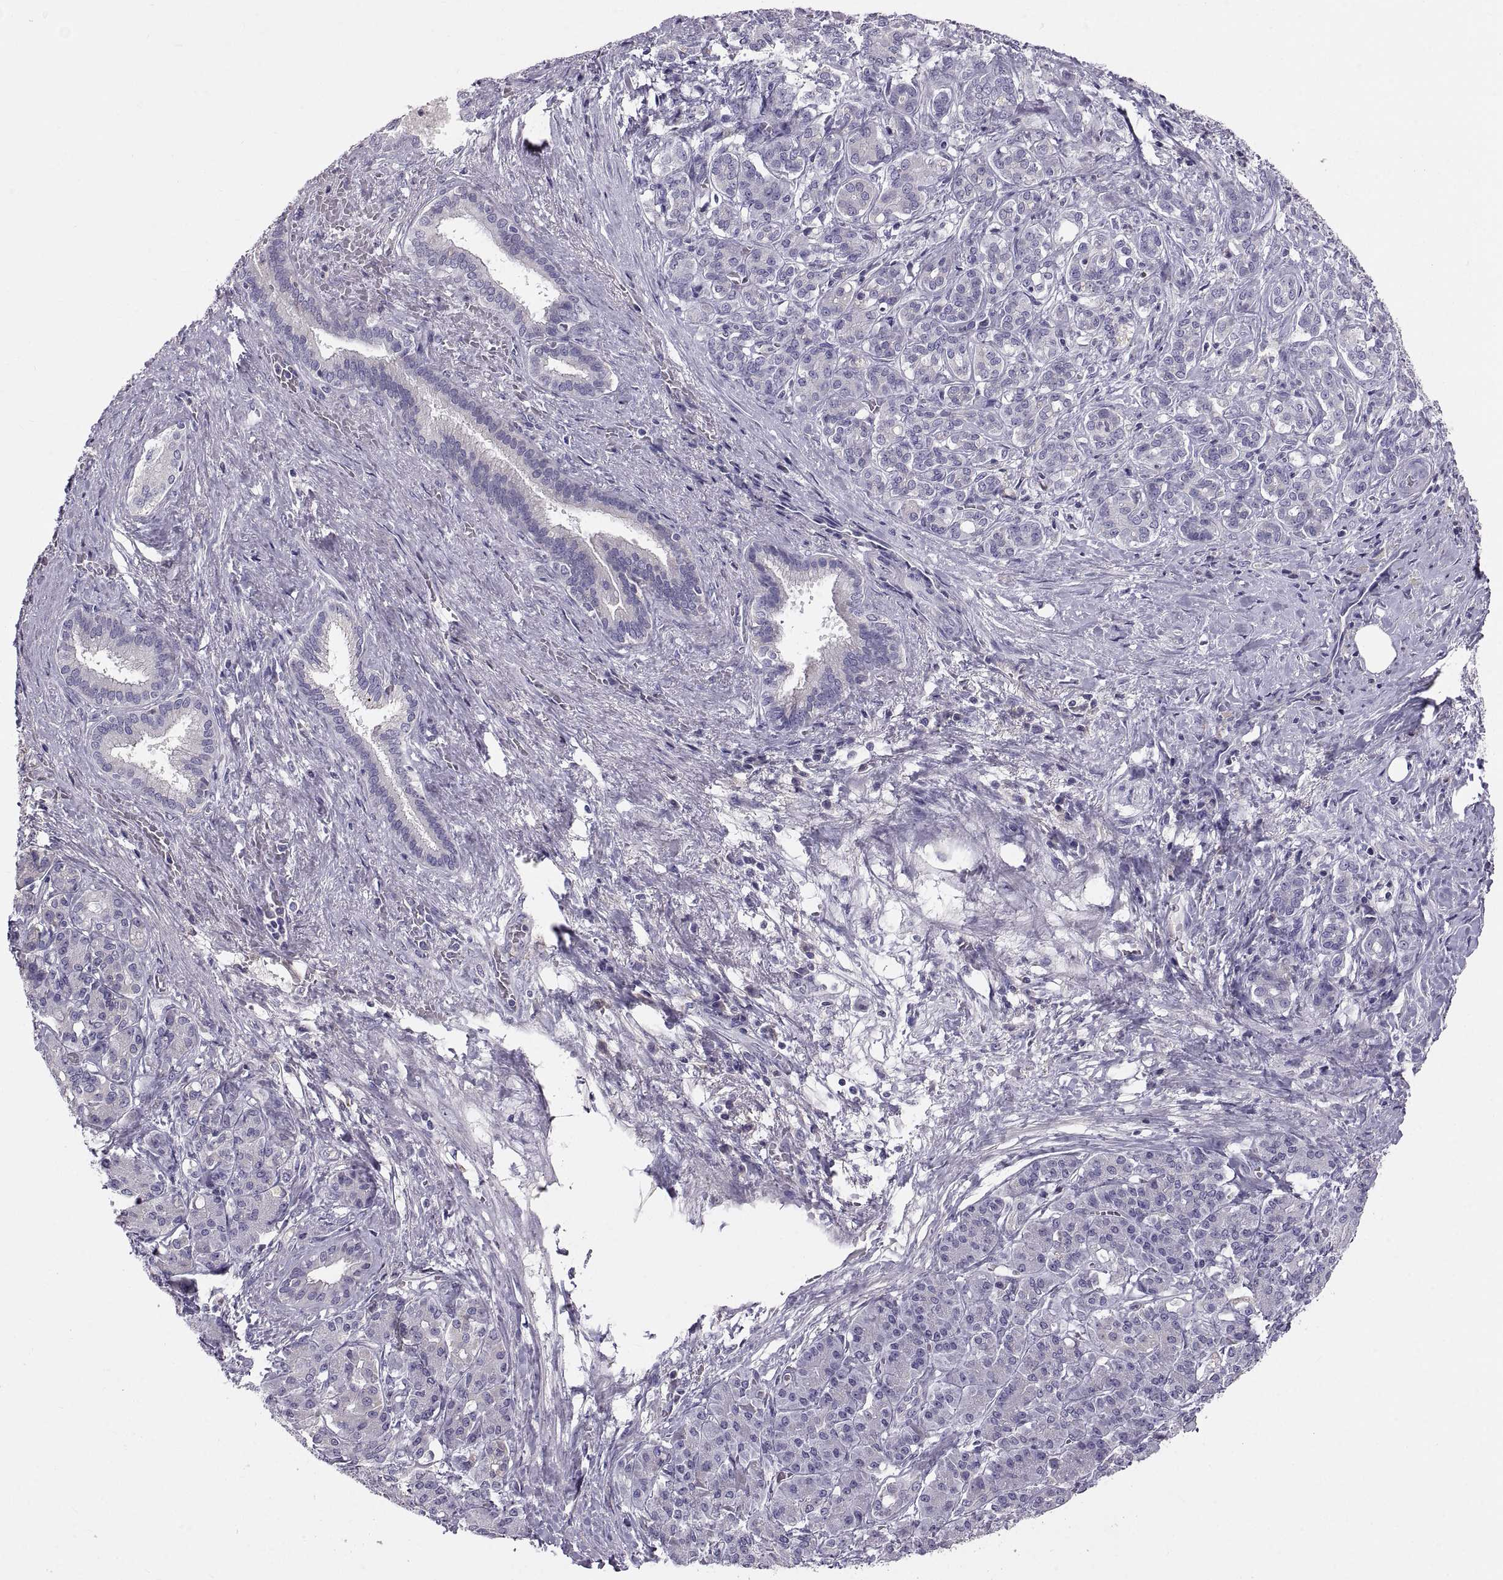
{"staining": {"intensity": "negative", "quantity": "none", "location": "none"}, "tissue": "pancreatic cancer", "cell_type": "Tumor cells", "image_type": "cancer", "snomed": [{"axis": "morphology", "description": "Normal tissue, NOS"}, {"axis": "morphology", "description": "Inflammation, NOS"}, {"axis": "morphology", "description": "Adenocarcinoma, NOS"}, {"axis": "topography", "description": "Pancreas"}], "caption": "A micrograph of pancreatic cancer stained for a protein displays no brown staining in tumor cells. The staining is performed using DAB brown chromogen with nuclei counter-stained in using hematoxylin.", "gene": "ADAM32", "patient": {"sex": "male", "age": 57}}